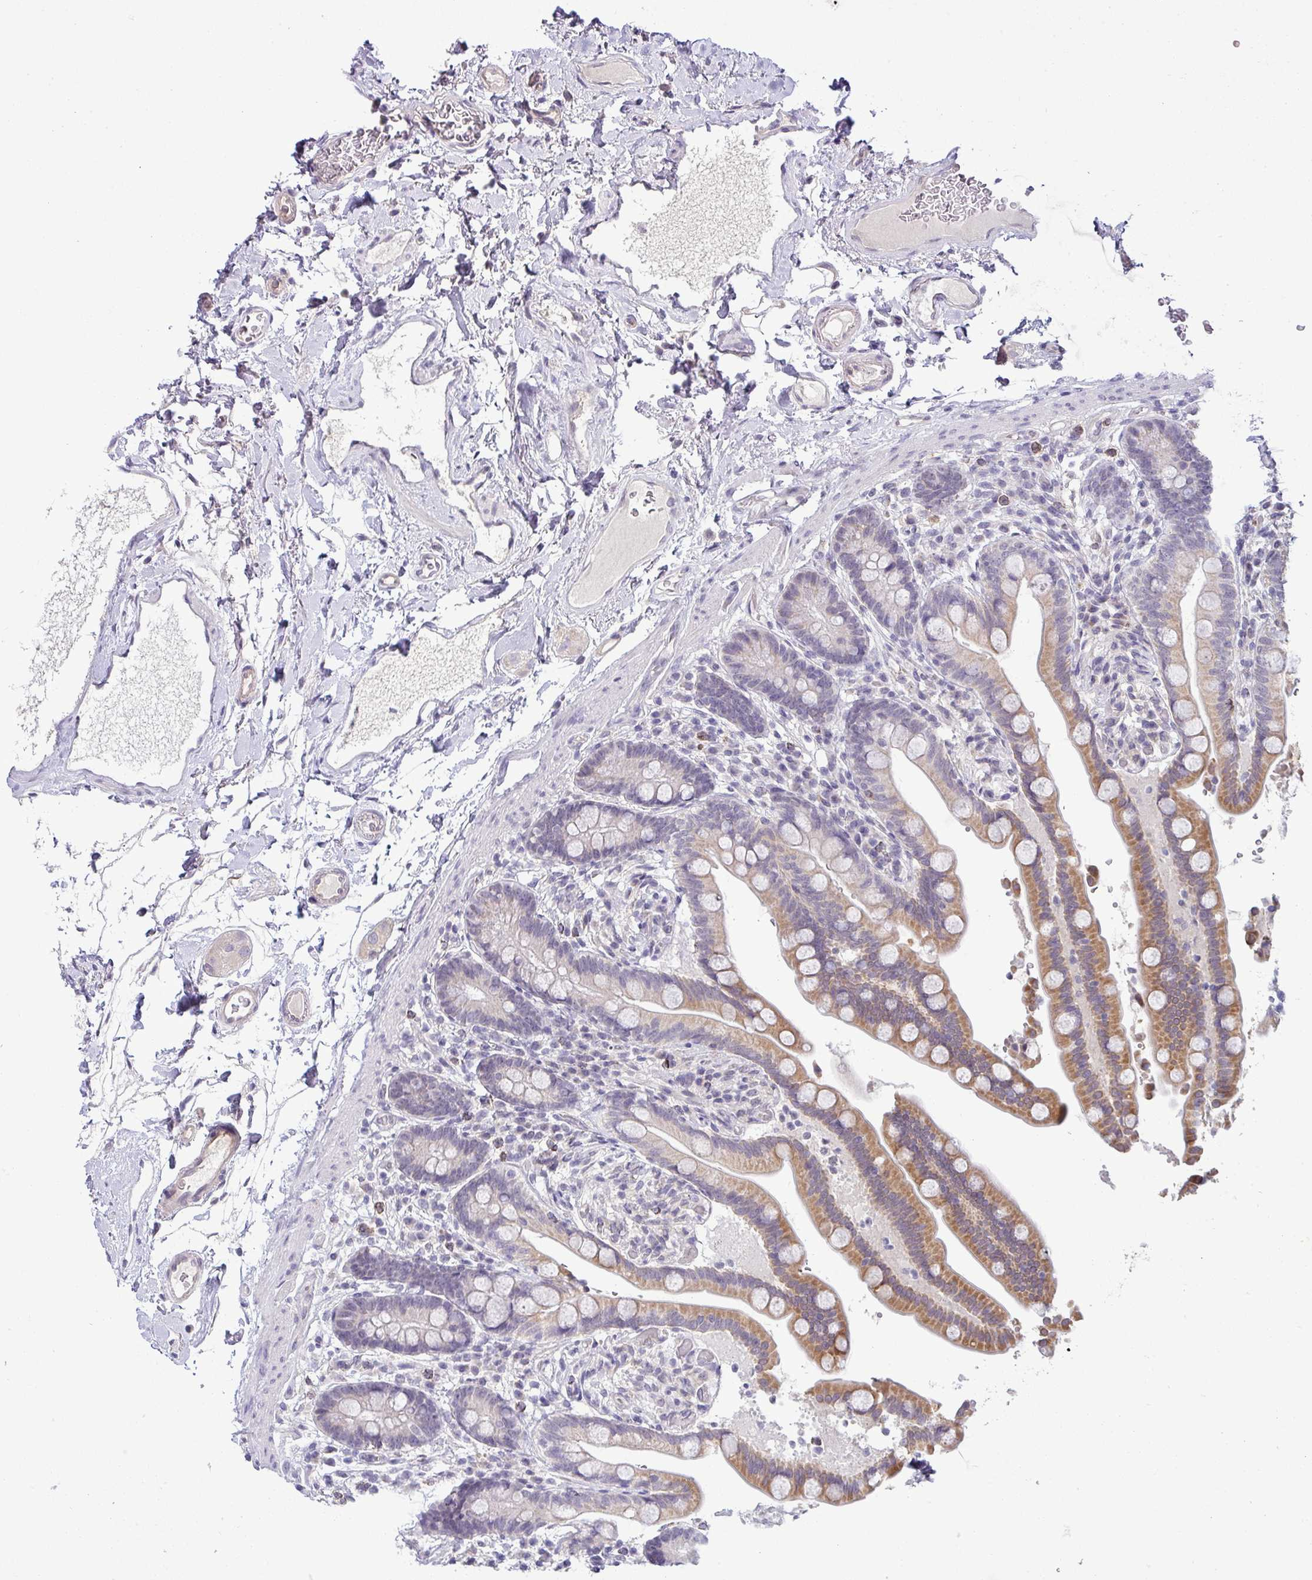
{"staining": {"intensity": "negative", "quantity": "none", "location": "none"}, "tissue": "colon", "cell_type": "Endothelial cells", "image_type": "normal", "snomed": [{"axis": "morphology", "description": "Normal tissue, NOS"}, {"axis": "topography", "description": "Smooth muscle"}, {"axis": "topography", "description": "Colon"}], "caption": "This is a image of immunohistochemistry (IHC) staining of benign colon, which shows no expression in endothelial cells. (DAB (3,3'-diaminobenzidine) immunohistochemistry (IHC) with hematoxylin counter stain).", "gene": "HBEGF", "patient": {"sex": "male", "age": 73}}